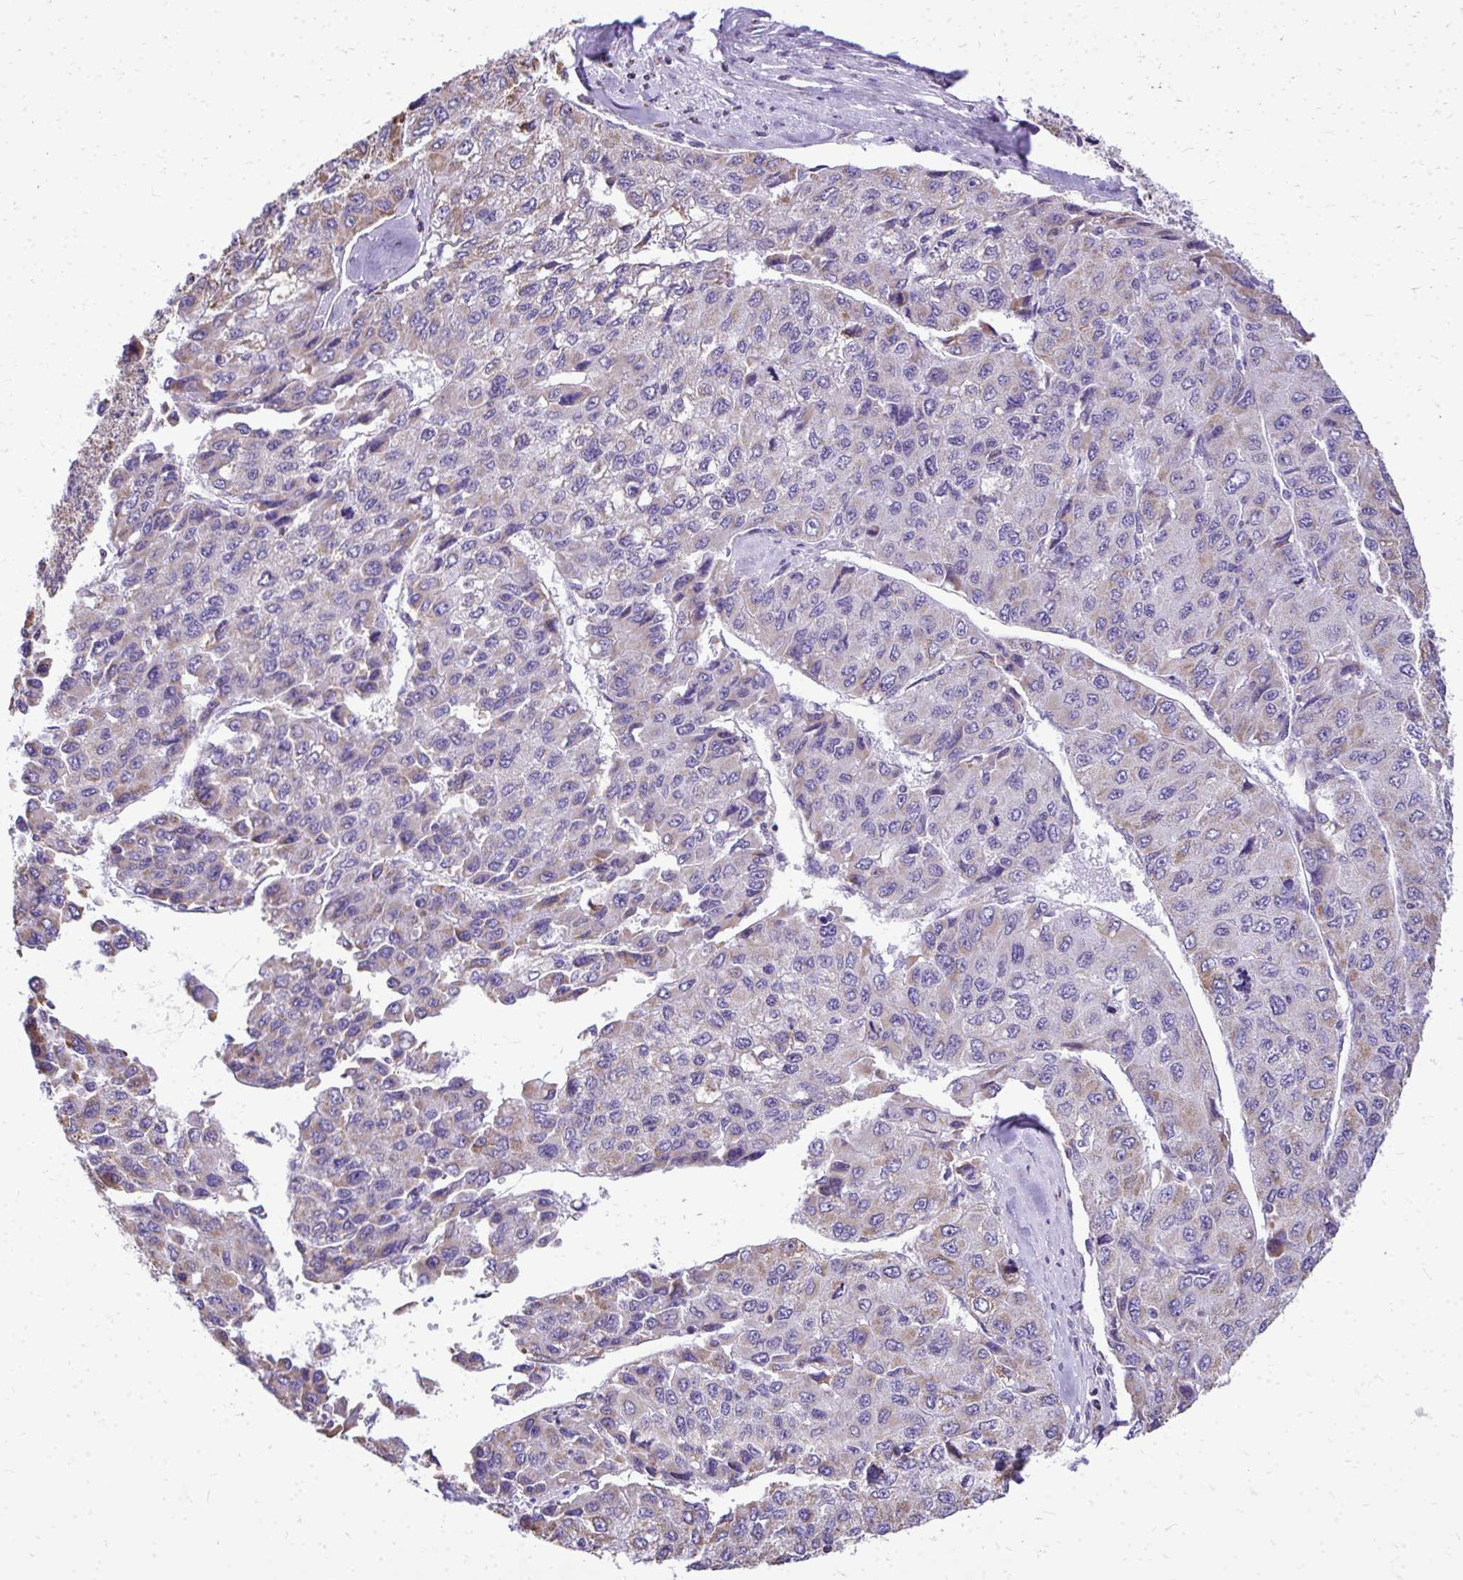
{"staining": {"intensity": "weak", "quantity": "25%-75%", "location": "cytoplasmic/membranous"}, "tissue": "liver cancer", "cell_type": "Tumor cells", "image_type": "cancer", "snomed": [{"axis": "morphology", "description": "Carcinoma, Hepatocellular, NOS"}, {"axis": "topography", "description": "Liver"}], "caption": "Protein expression analysis of liver hepatocellular carcinoma demonstrates weak cytoplasmic/membranous expression in about 25%-75% of tumor cells.", "gene": "MPZL2", "patient": {"sex": "female", "age": 66}}